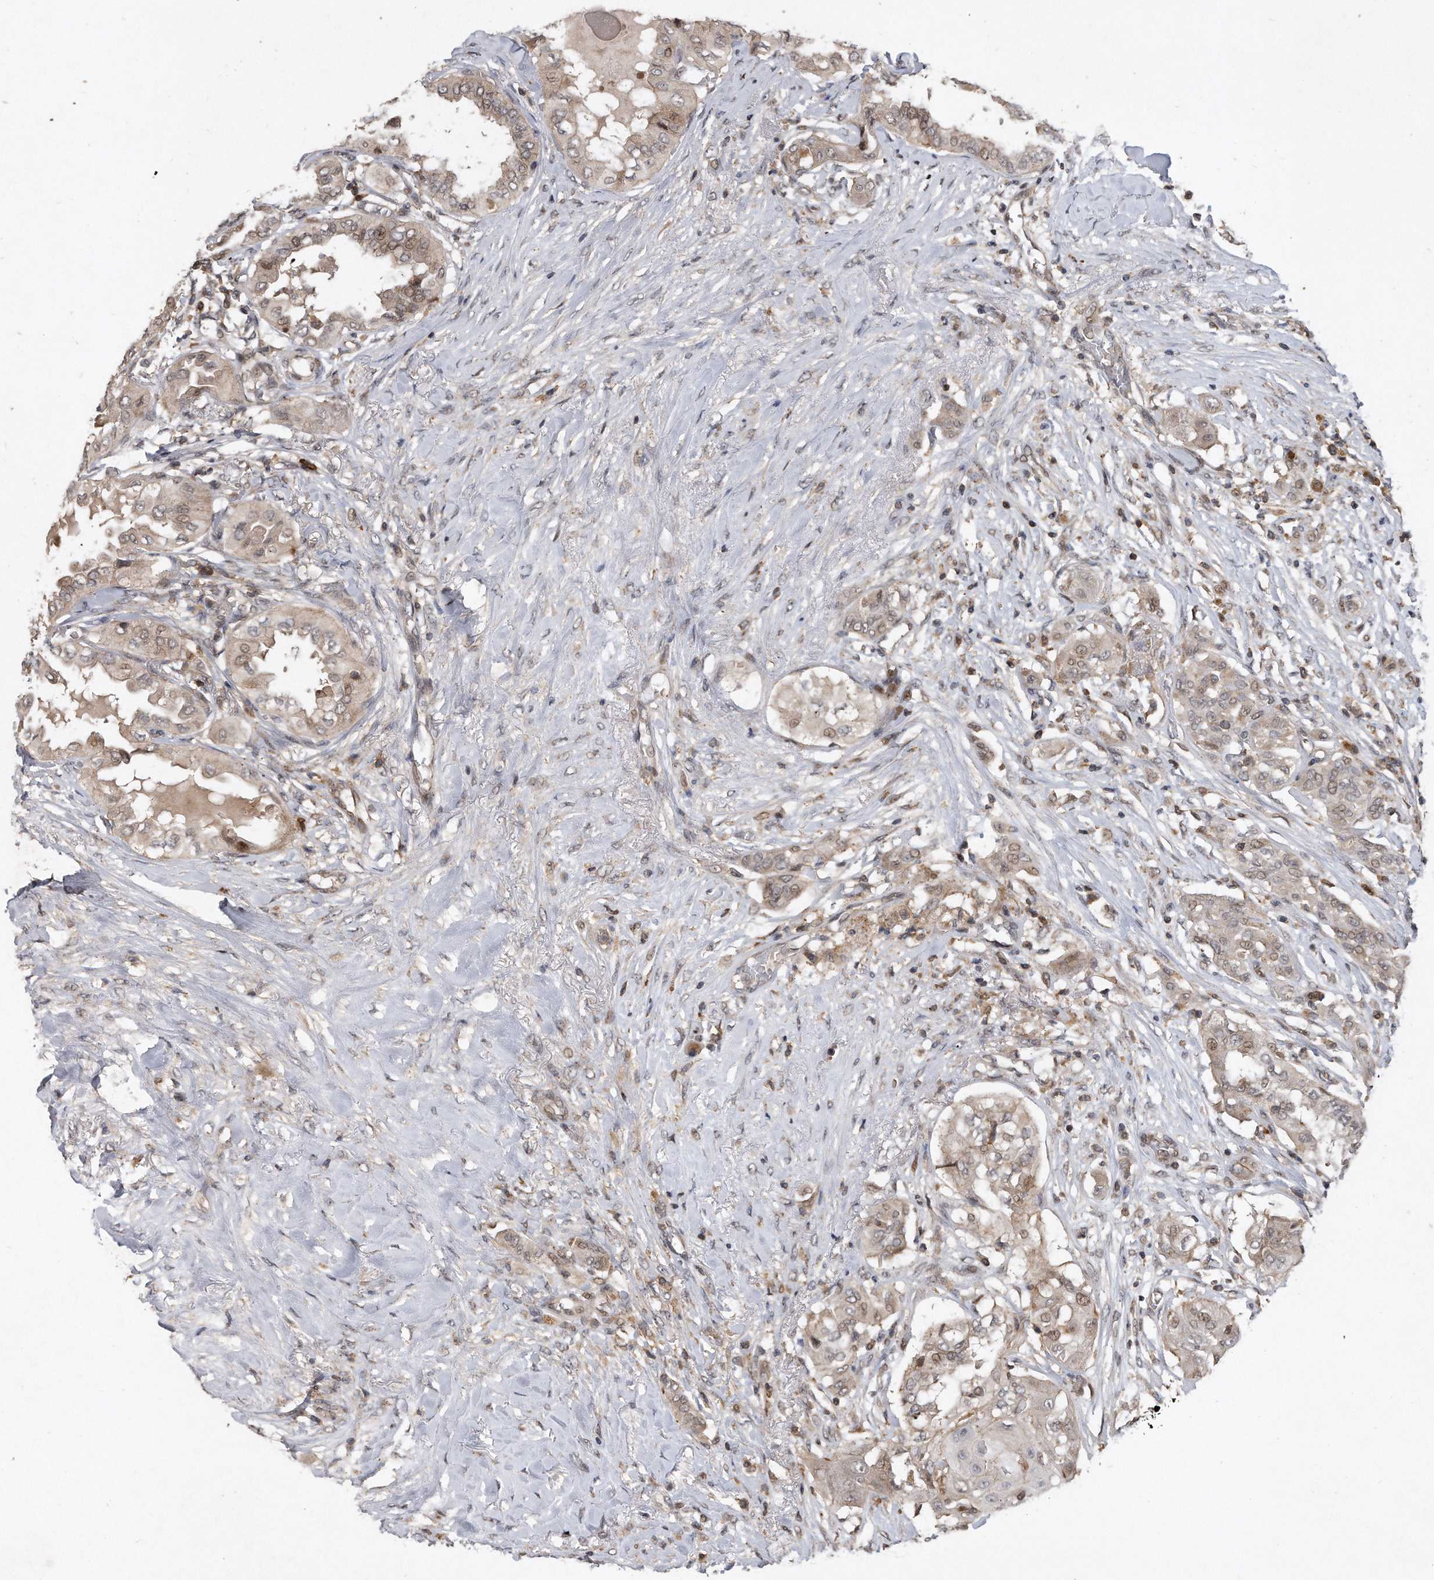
{"staining": {"intensity": "weak", "quantity": "<25%", "location": "nuclear"}, "tissue": "thyroid cancer", "cell_type": "Tumor cells", "image_type": "cancer", "snomed": [{"axis": "morphology", "description": "Papillary adenocarcinoma, NOS"}, {"axis": "topography", "description": "Thyroid gland"}], "caption": "Immunohistochemical staining of thyroid cancer exhibits no significant positivity in tumor cells.", "gene": "PGBD2", "patient": {"sex": "female", "age": 59}}